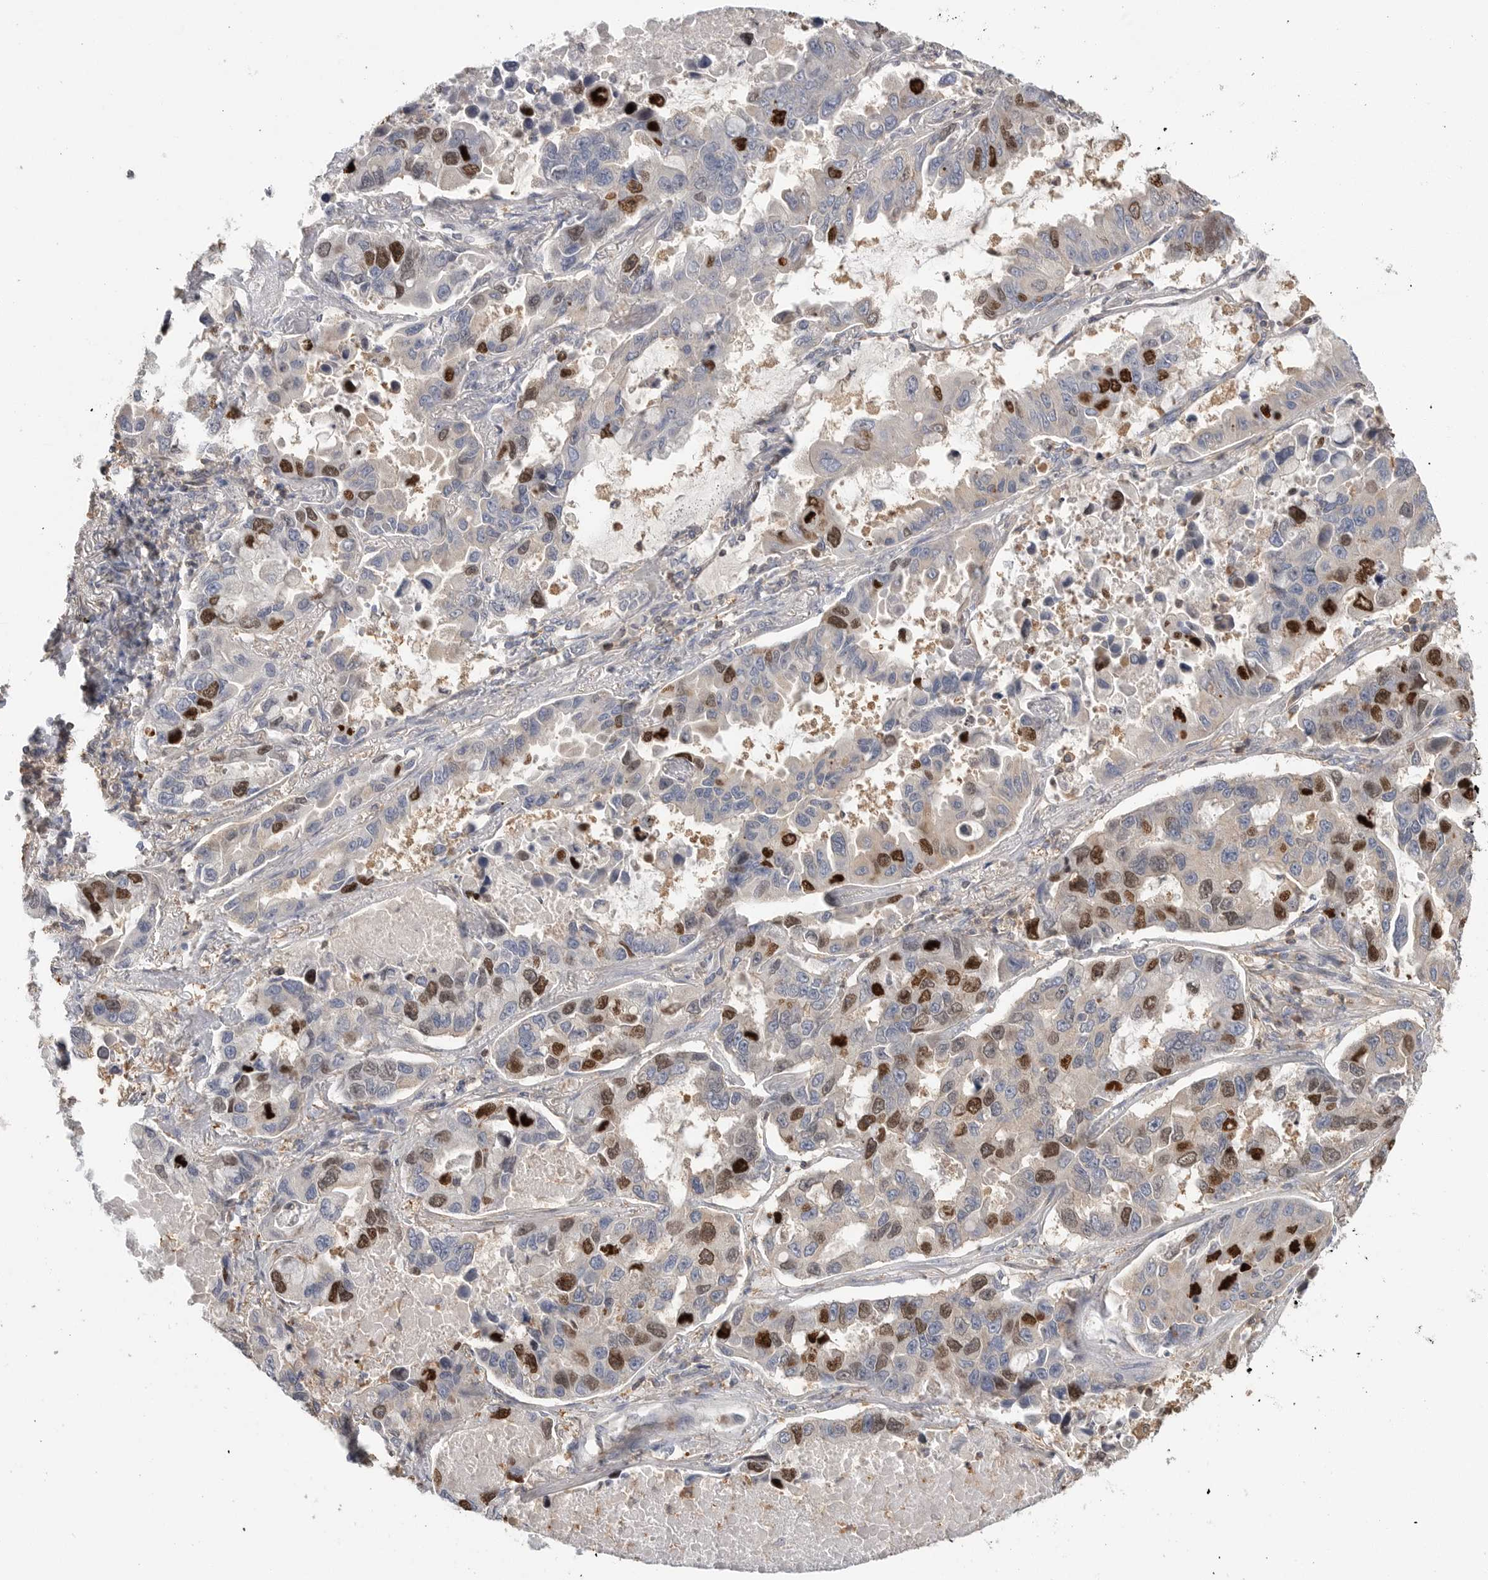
{"staining": {"intensity": "strong", "quantity": "<25%", "location": "nuclear"}, "tissue": "lung cancer", "cell_type": "Tumor cells", "image_type": "cancer", "snomed": [{"axis": "morphology", "description": "Adenocarcinoma, NOS"}, {"axis": "topography", "description": "Lung"}], "caption": "The histopathology image displays staining of lung cancer (adenocarcinoma), revealing strong nuclear protein expression (brown color) within tumor cells.", "gene": "TOP2A", "patient": {"sex": "male", "age": 64}}